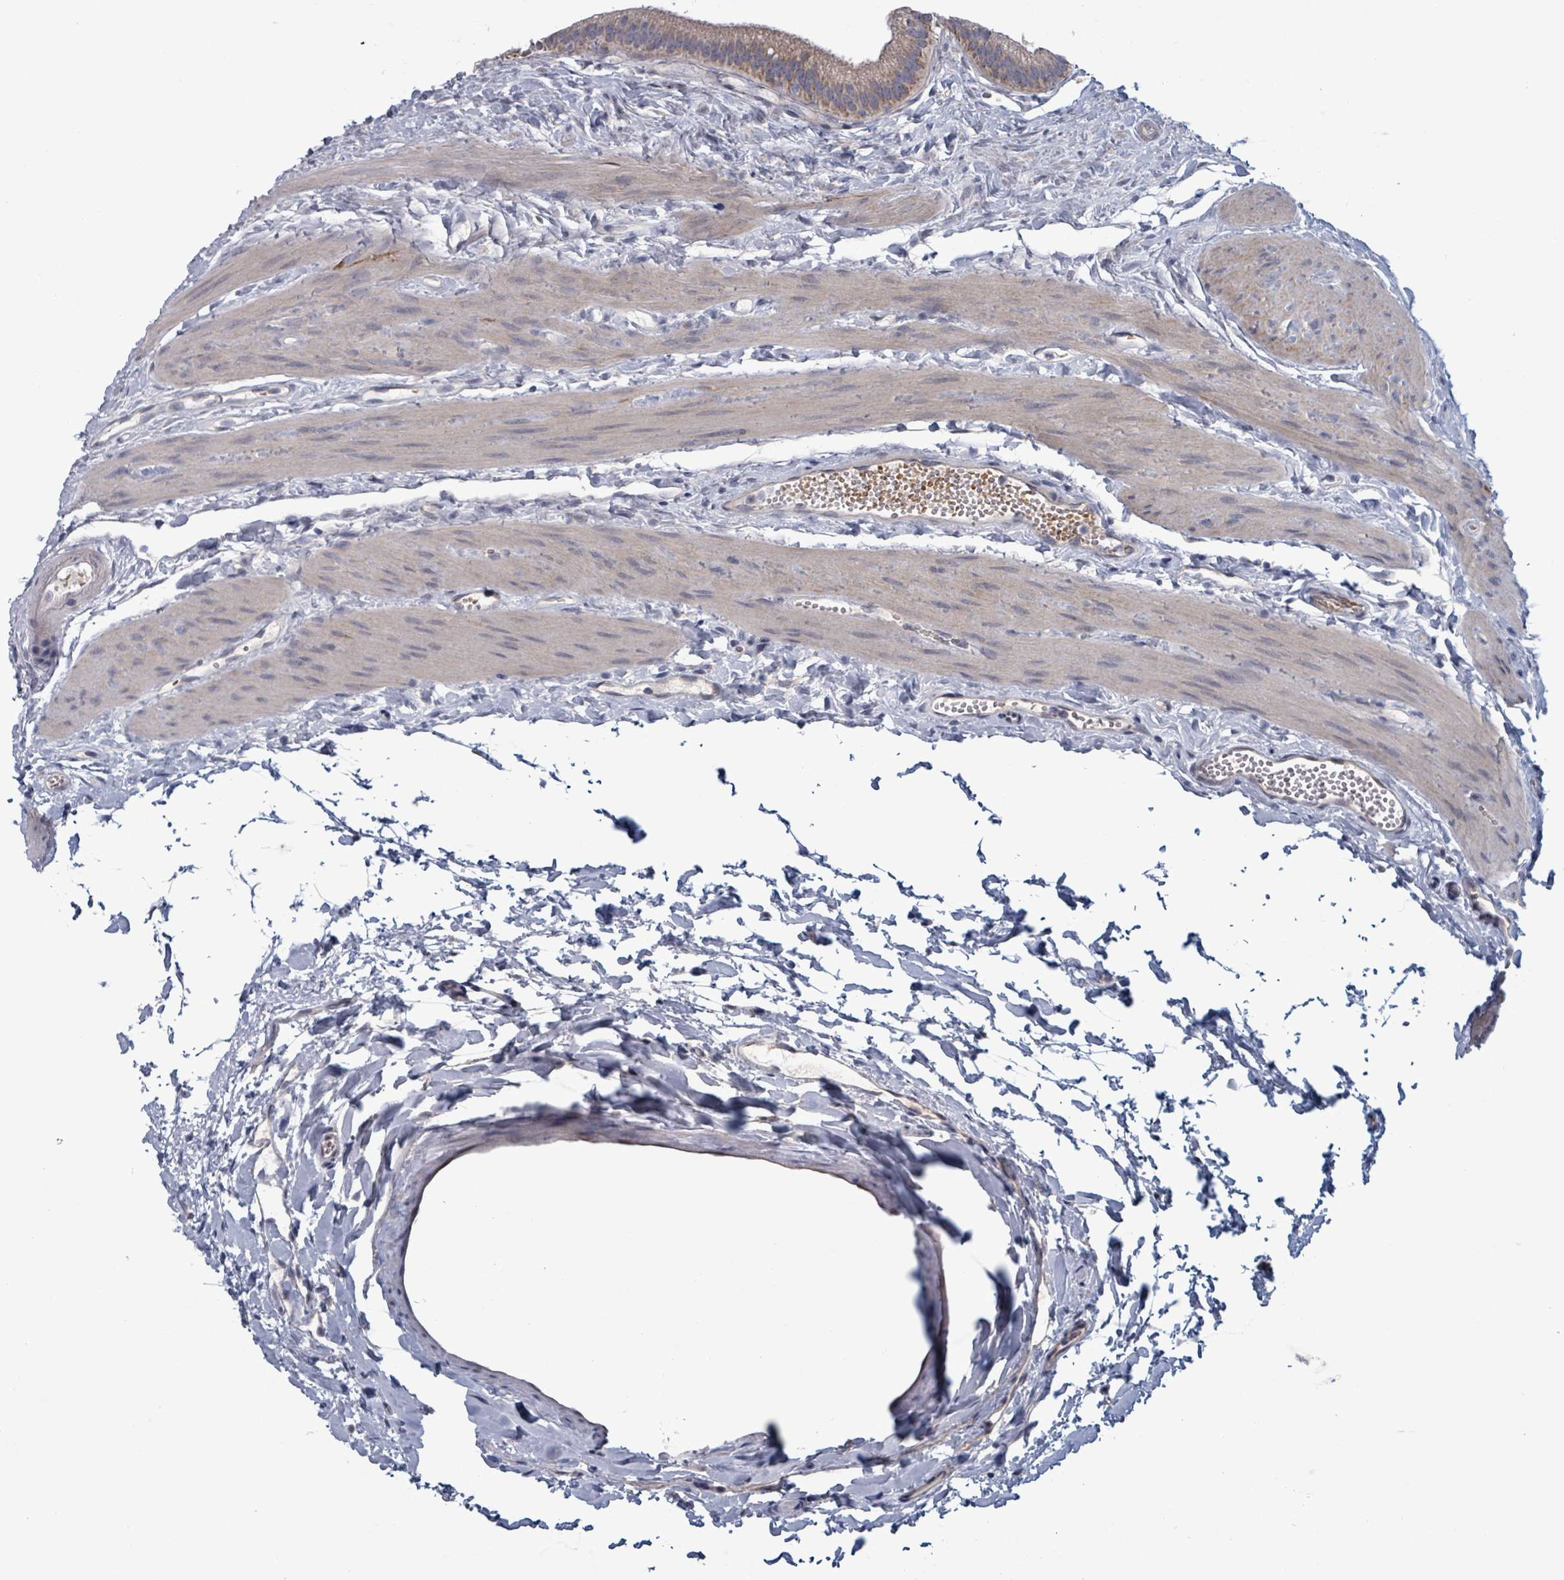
{"staining": {"intensity": "moderate", "quantity": ">75%", "location": "cytoplasmic/membranous"}, "tissue": "gallbladder", "cell_type": "Glandular cells", "image_type": "normal", "snomed": [{"axis": "morphology", "description": "Normal tissue, NOS"}, {"axis": "topography", "description": "Gallbladder"}], "caption": "IHC staining of unremarkable gallbladder, which demonstrates medium levels of moderate cytoplasmic/membranous expression in about >75% of glandular cells indicating moderate cytoplasmic/membranous protein positivity. The staining was performed using DAB (3,3'-diaminobenzidine) (brown) for protein detection and nuclei were counterstained in hematoxylin (blue).", "gene": "FKBP1A", "patient": {"sex": "female", "age": 54}}